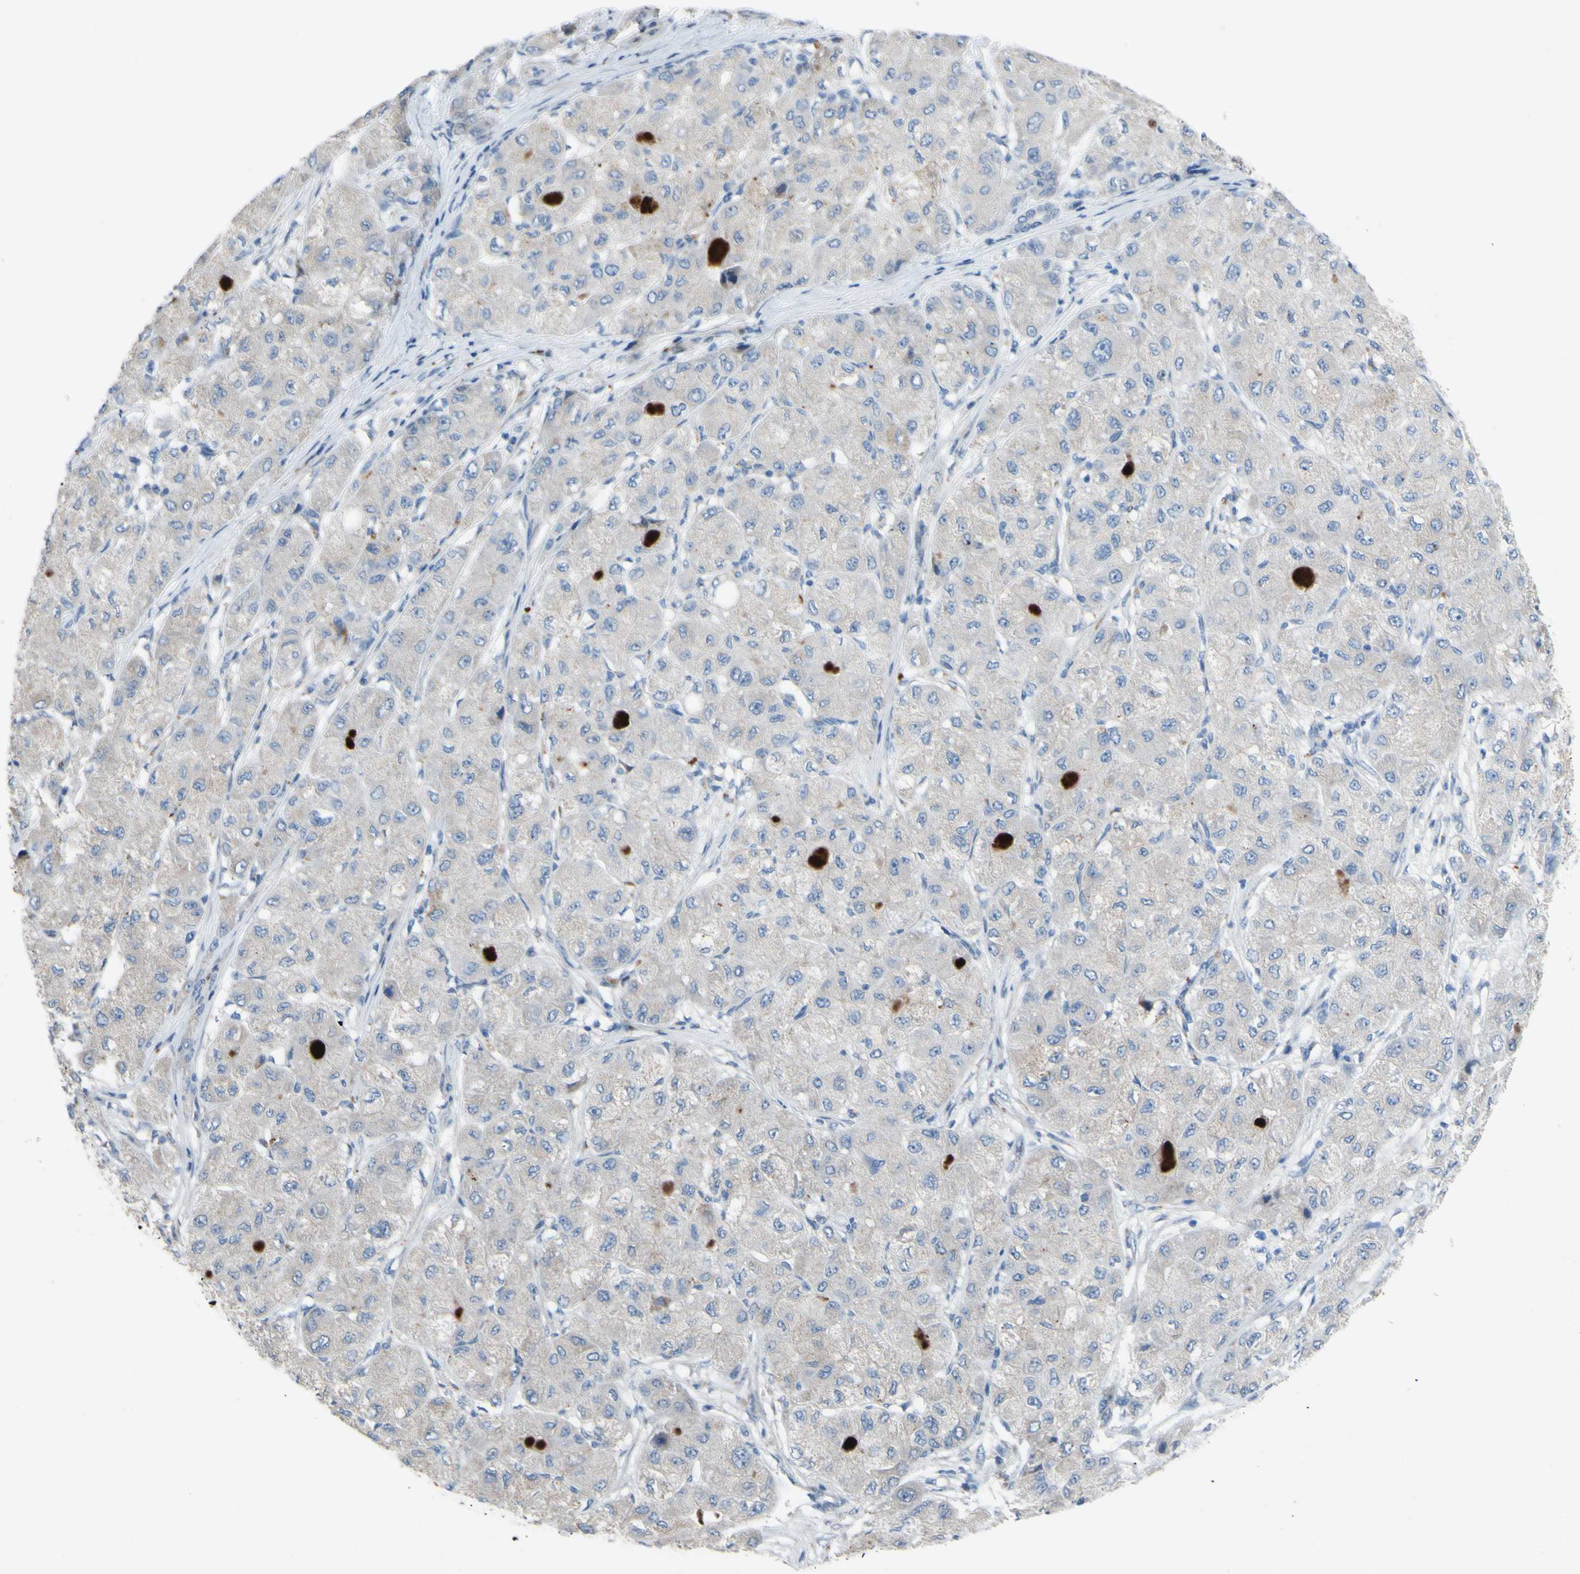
{"staining": {"intensity": "negative", "quantity": "none", "location": "none"}, "tissue": "liver cancer", "cell_type": "Tumor cells", "image_type": "cancer", "snomed": [{"axis": "morphology", "description": "Carcinoma, Hepatocellular, NOS"}, {"axis": "topography", "description": "Liver"}], "caption": "DAB (3,3'-diaminobenzidine) immunohistochemical staining of hepatocellular carcinoma (liver) reveals no significant positivity in tumor cells.", "gene": "CDCP1", "patient": {"sex": "male", "age": 80}}